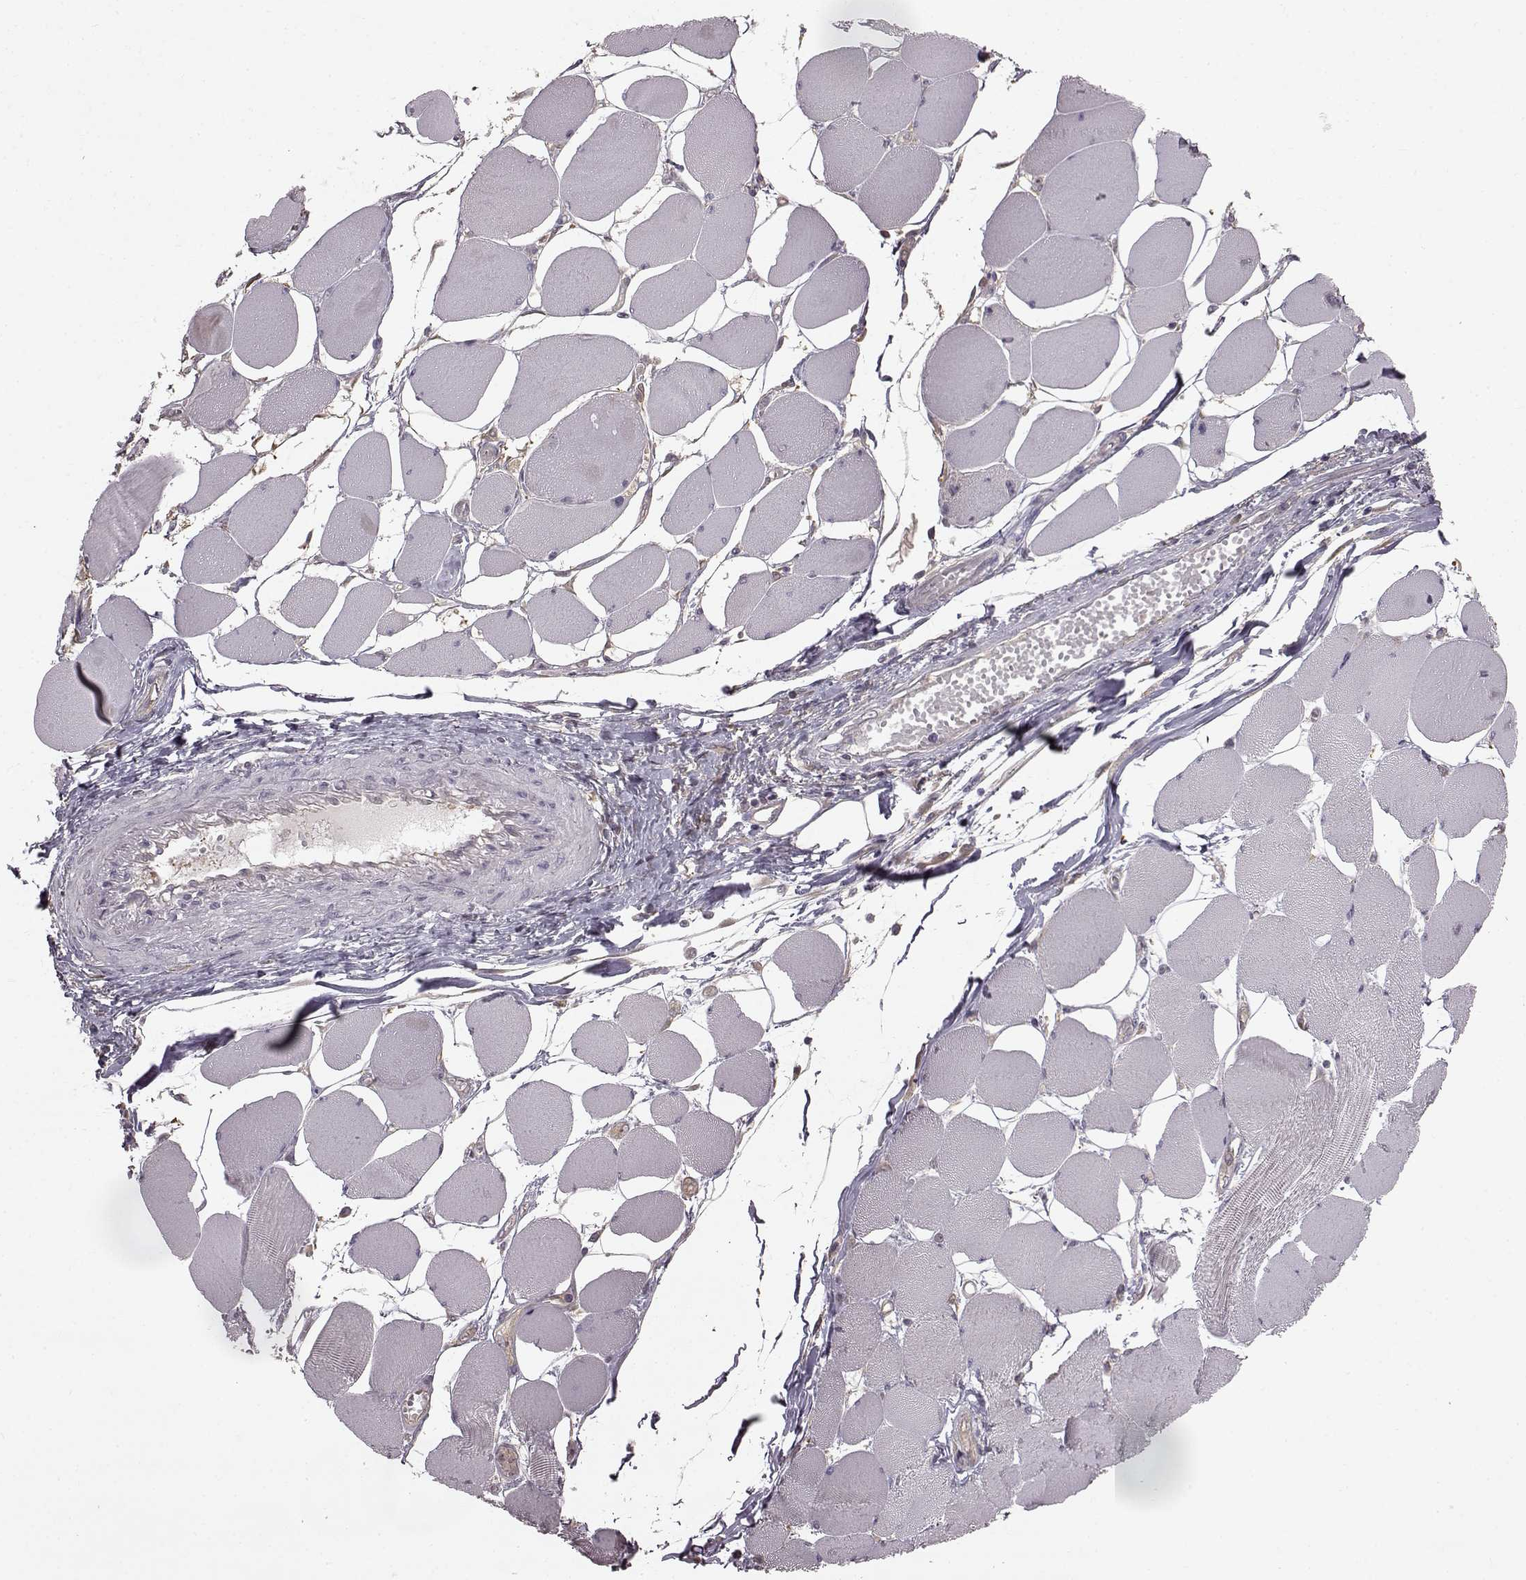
{"staining": {"intensity": "negative", "quantity": "none", "location": "none"}, "tissue": "skeletal muscle", "cell_type": "Myocytes", "image_type": "normal", "snomed": [{"axis": "morphology", "description": "Normal tissue, NOS"}, {"axis": "topography", "description": "Skeletal muscle"}], "caption": "Myocytes show no significant positivity in benign skeletal muscle. The staining is performed using DAB (3,3'-diaminobenzidine) brown chromogen with nuclei counter-stained in using hematoxylin.", "gene": "NME1", "patient": {"sex": "female", "age": 75}}